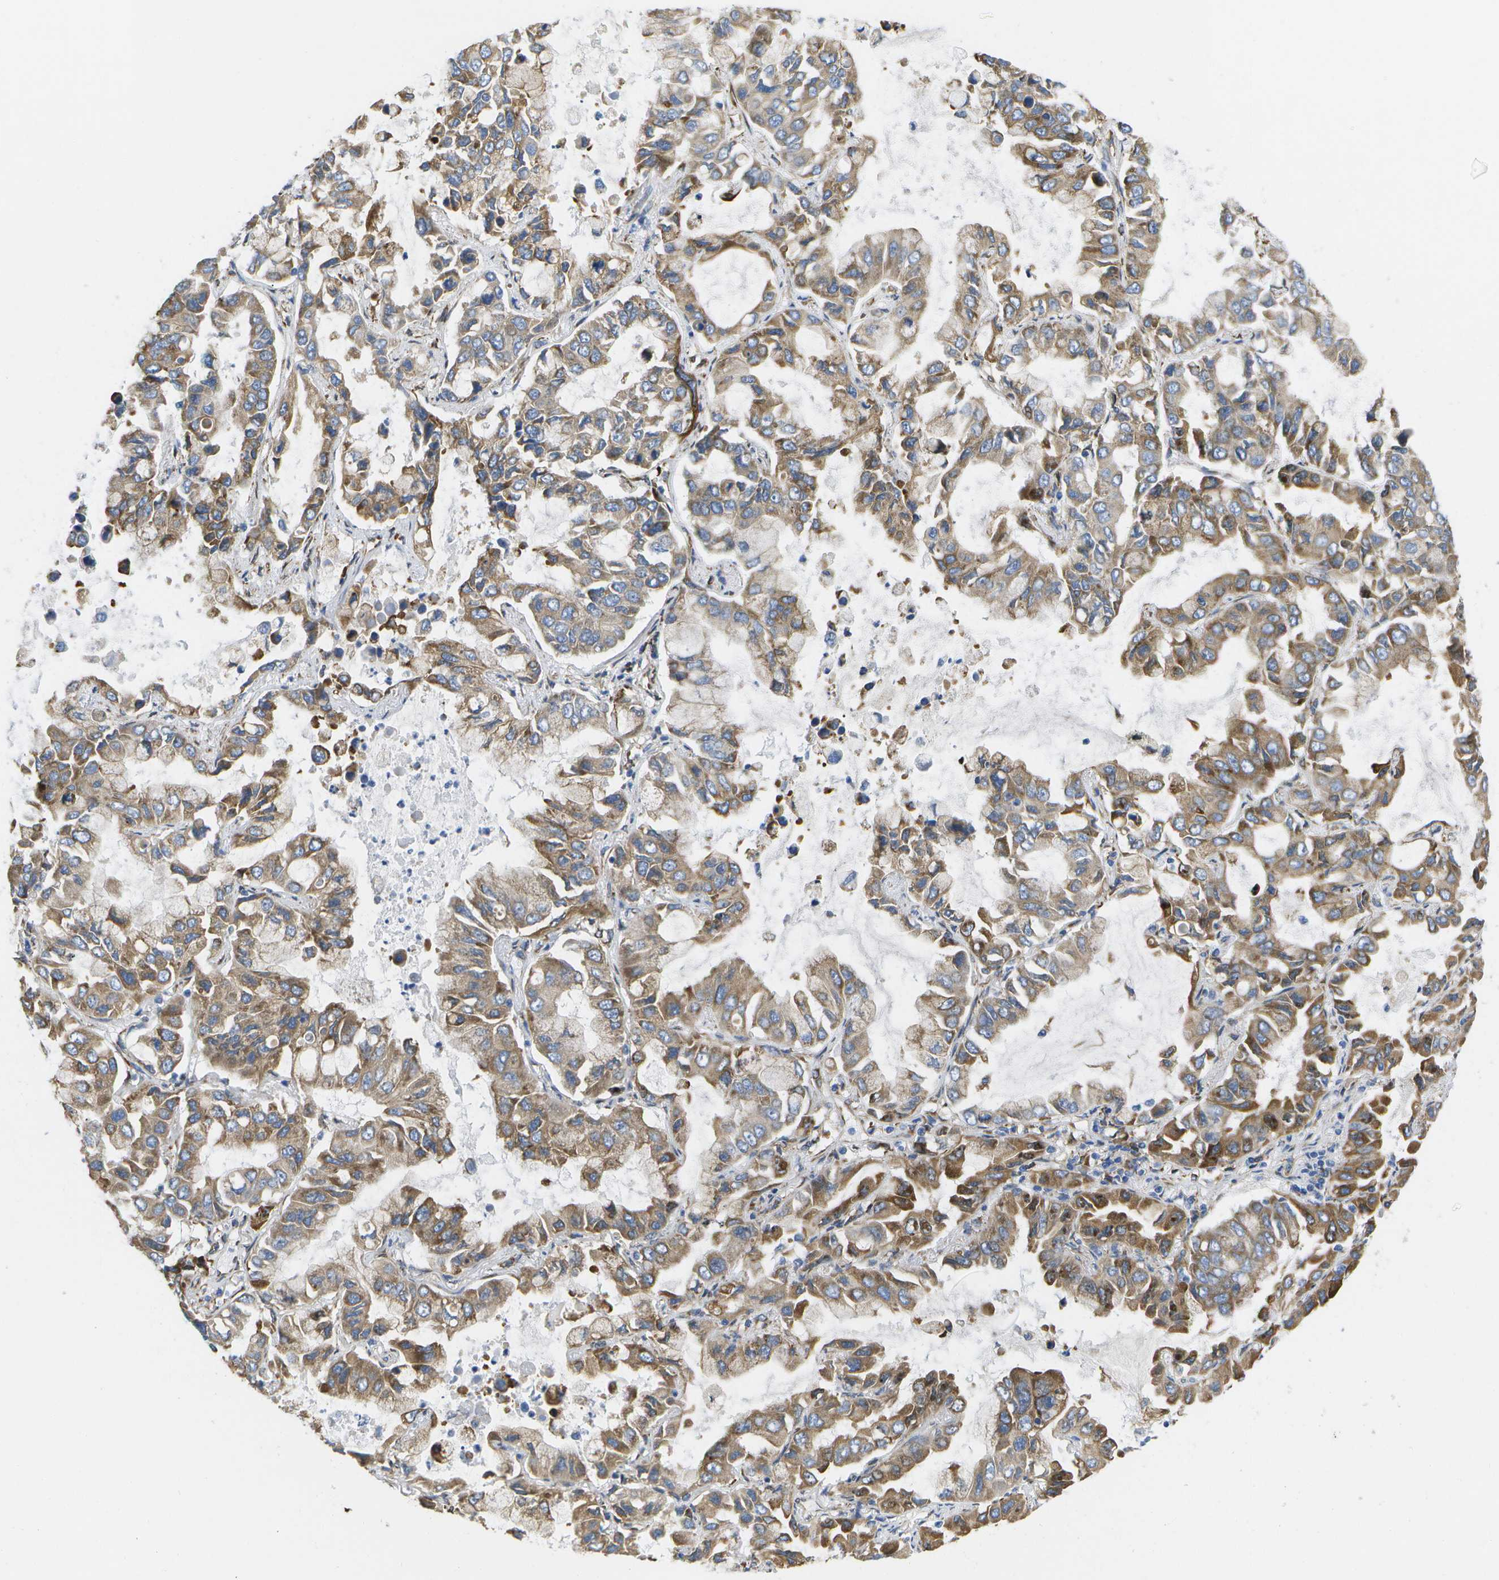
{"staining": {"intensity": "moderate", "quantity": ">75%", "location": "cytoplasmic/membranous"}, "tissue": "lung cancer", "cell_type": "Tumor cells", "image_type": "cancer", "snomed": [{"axis": "morphology", "description": "Adenocarcinoma, NOS"}, {"axis": "topography", "description": "Lung"}], "caption": "A brown stain highlights moderate cytoplasmic/membranous expression of a protein in human lung cancer (adenocarcinoma) tumor cells.", "gene": "ZDHHC17", "patient": {"sex": "male", "age": 64}}